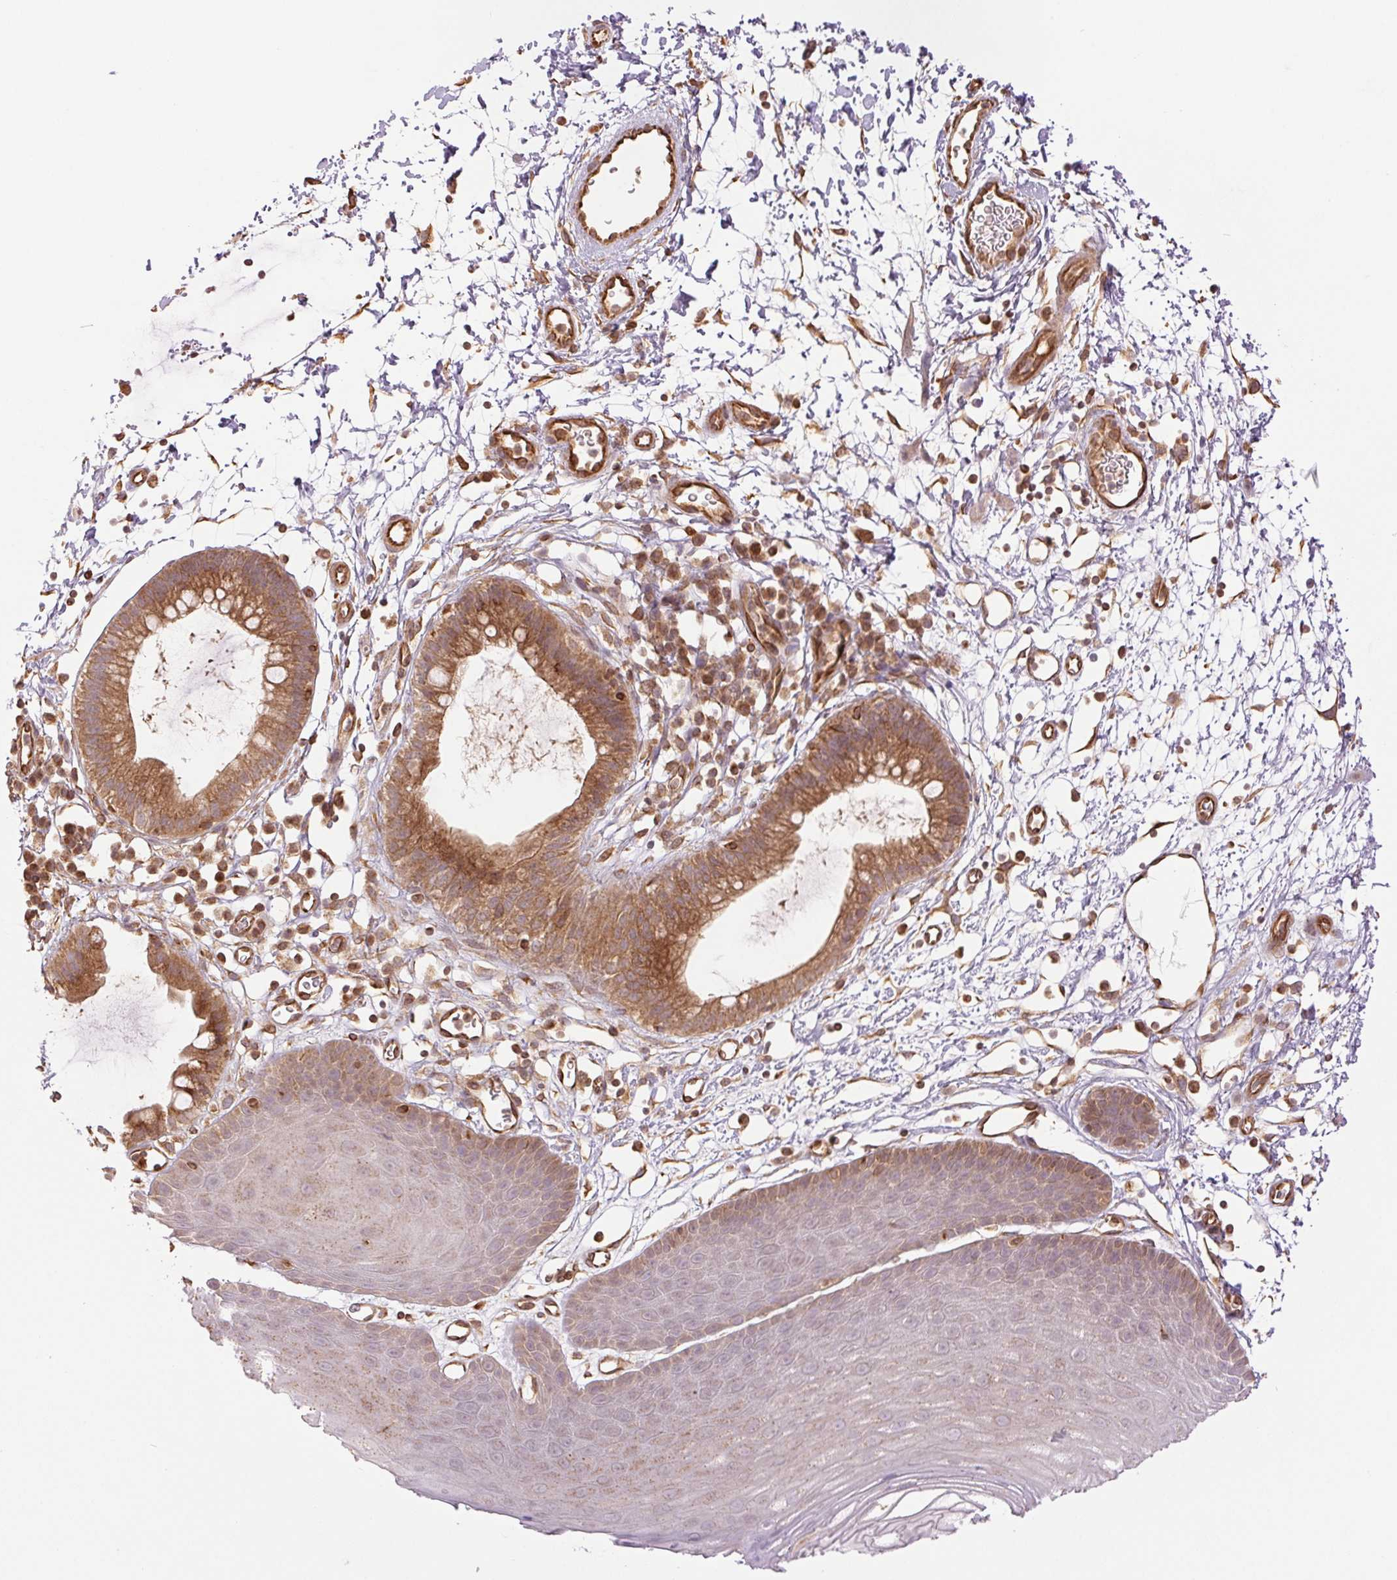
{"staining": {"intensity": "moderate", "quantity": "25%-75%", "location": "cytoplasmic/membranous"}, "tissue": "skin", "cell_type": "Epidermal cells", "image_type": "normal", "snomed": [{"axis": "morphology", "description": "Normal tissue, NOS"}, {"axis": "topography", "description": "Anal"}], "caption": "This image exhibits immunohistochemistry staining of normal skin, with medium moderate cytoplasmic/membranous positivity in approximately 25%-75% of epidermal cells.", "gene": "STARD7", "patient": {"sex": "male", "age": 53}}